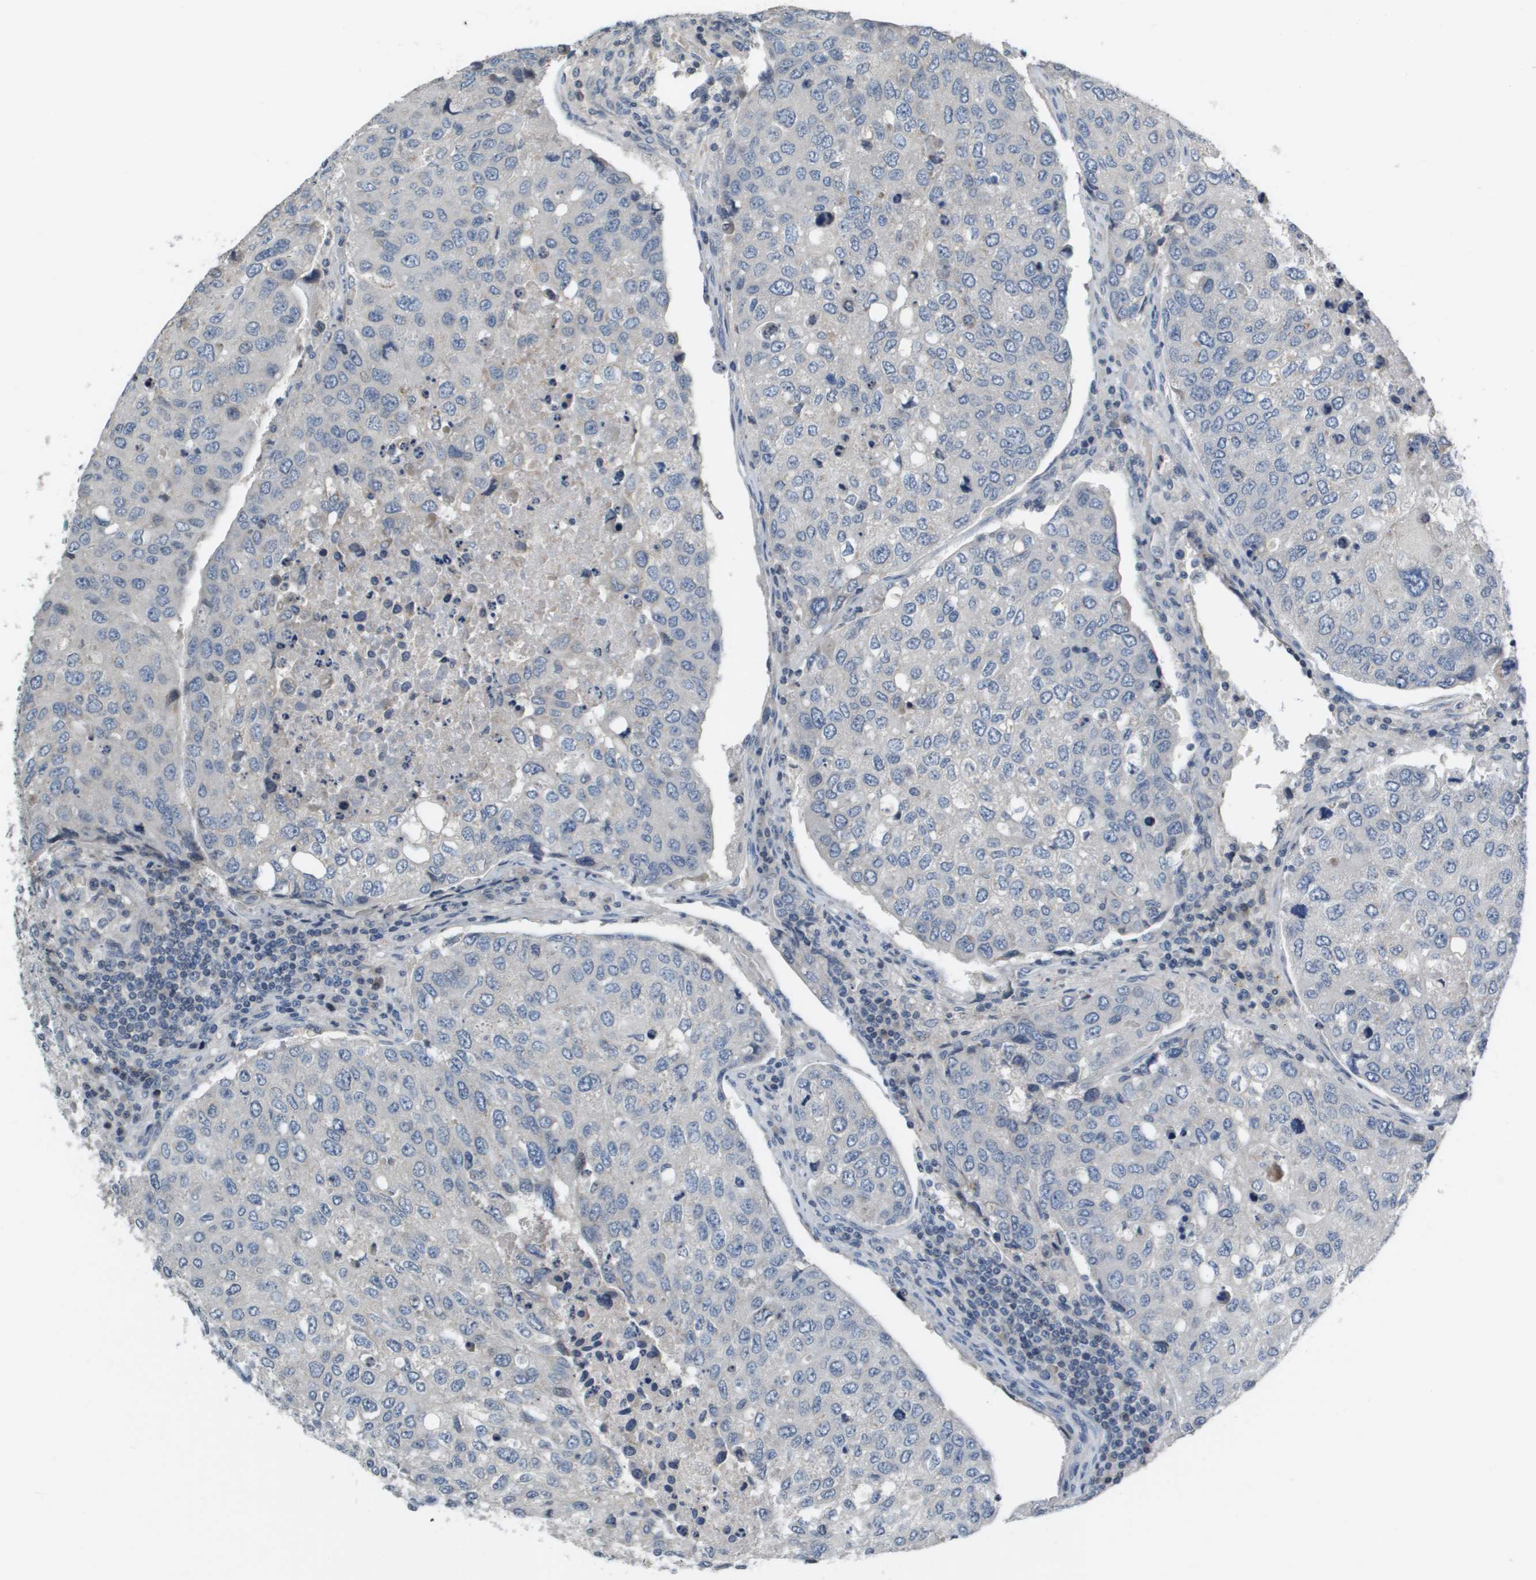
{"staining": {"intensity": "negative", "quantity": "none", "location": "none"}, "tissue": "urothelial cancer", "cell_type": "Tumor cells", "image_type": "cancer", "snomed": [{"axis": "morphology", "description": "Urothelial carcinoma, High grade"}, {"axis": "topography", "description": "Lymph node"}, {"axis": "topography", "description": "Urinary bladder"}], "caption": "Tumor cells show no significant protein positivity in urothelial cancer.", "gene": "CAPN11", "patient": {"sex": "male", "age": 51}}